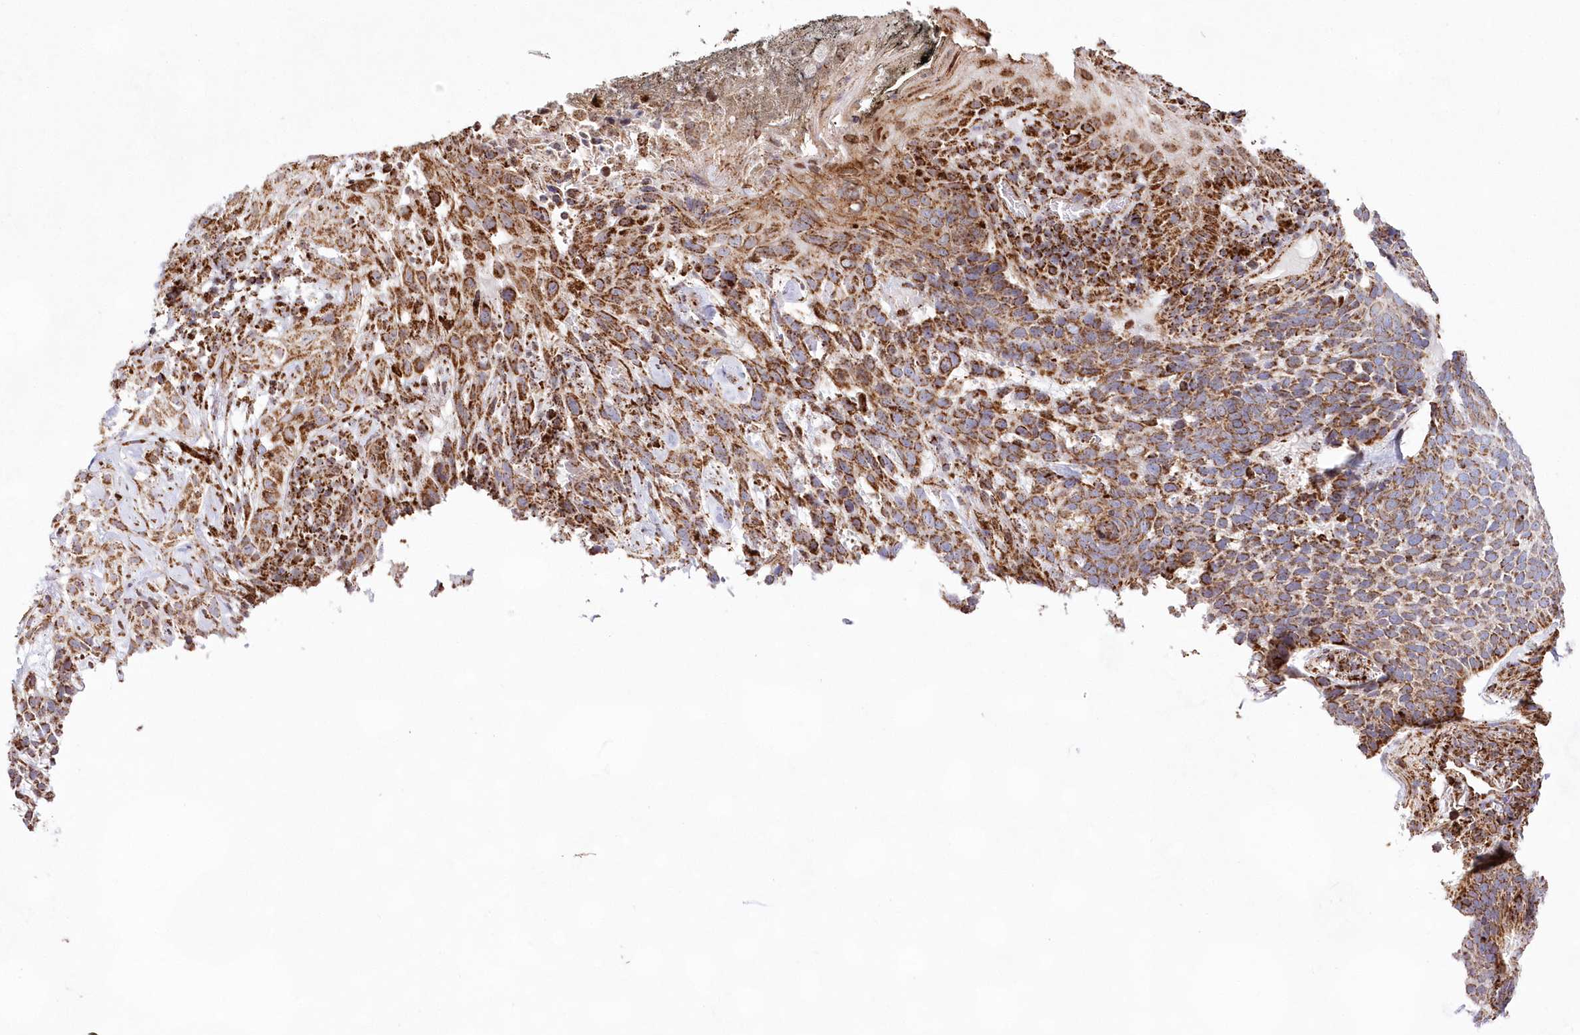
{"staining": {"intensity": "moderate", "quantity": ">75%", "location": "cytoplasmic/membranous"}, "tissue": "skin cancer", "cell_type": "Tumor cells", "image_type": "cancer", "snomed": [{"axis": "morphology", "description": "Basal cell carcinoma"}, {"axis": "topography", "description": "Skin"}], "caption": "Brown immunohistochemical staining in human skin cancer (basal cell carcinoma) displays moderate cytoplasmic/membranous expression in about >75% of tumor cells.", "gene": "HADHB", "patient": {"sex": "female", "age": 64}}